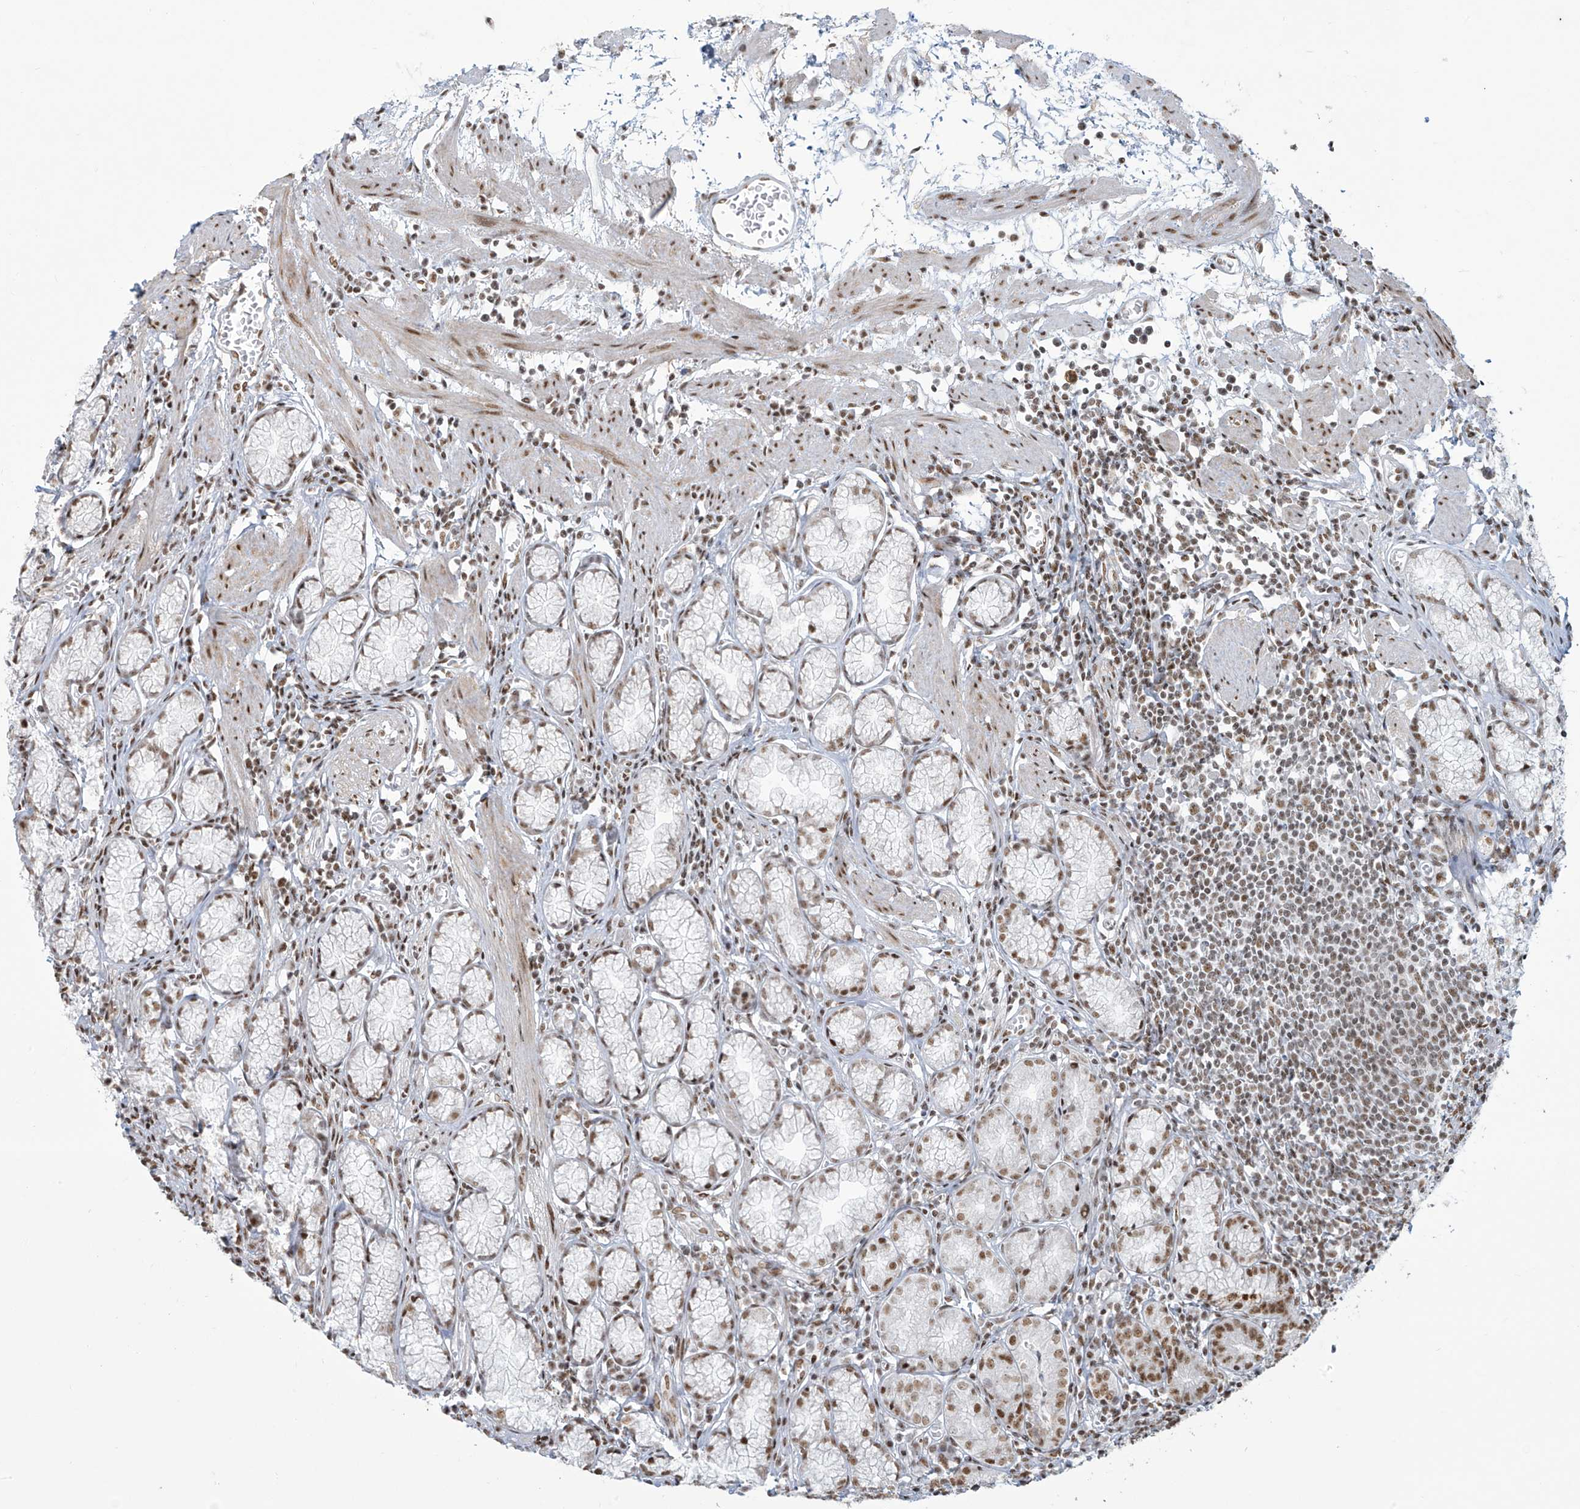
{"staining": {"intensity": "strong", "quantity": "25%-75%", "location": "nuclear"}, "tissue": "stomach", "cell_type": "Glandular cells", "image_type": "normal", "snomed": [{"axis": "morphology", "description": "Normal tissue, NOS"}, {"axis": "topography", "description": "Stomach"}], "caption": "Protein expression analysis of benign human stomach reveals strong nuclear expression in approximately 25%-75% of glandular cells. The protein of interest is shown in brown color, while the nuclei are stained blue.", "gene": "MS4A6A", "patient": {"sex": "male", "age": 55}}